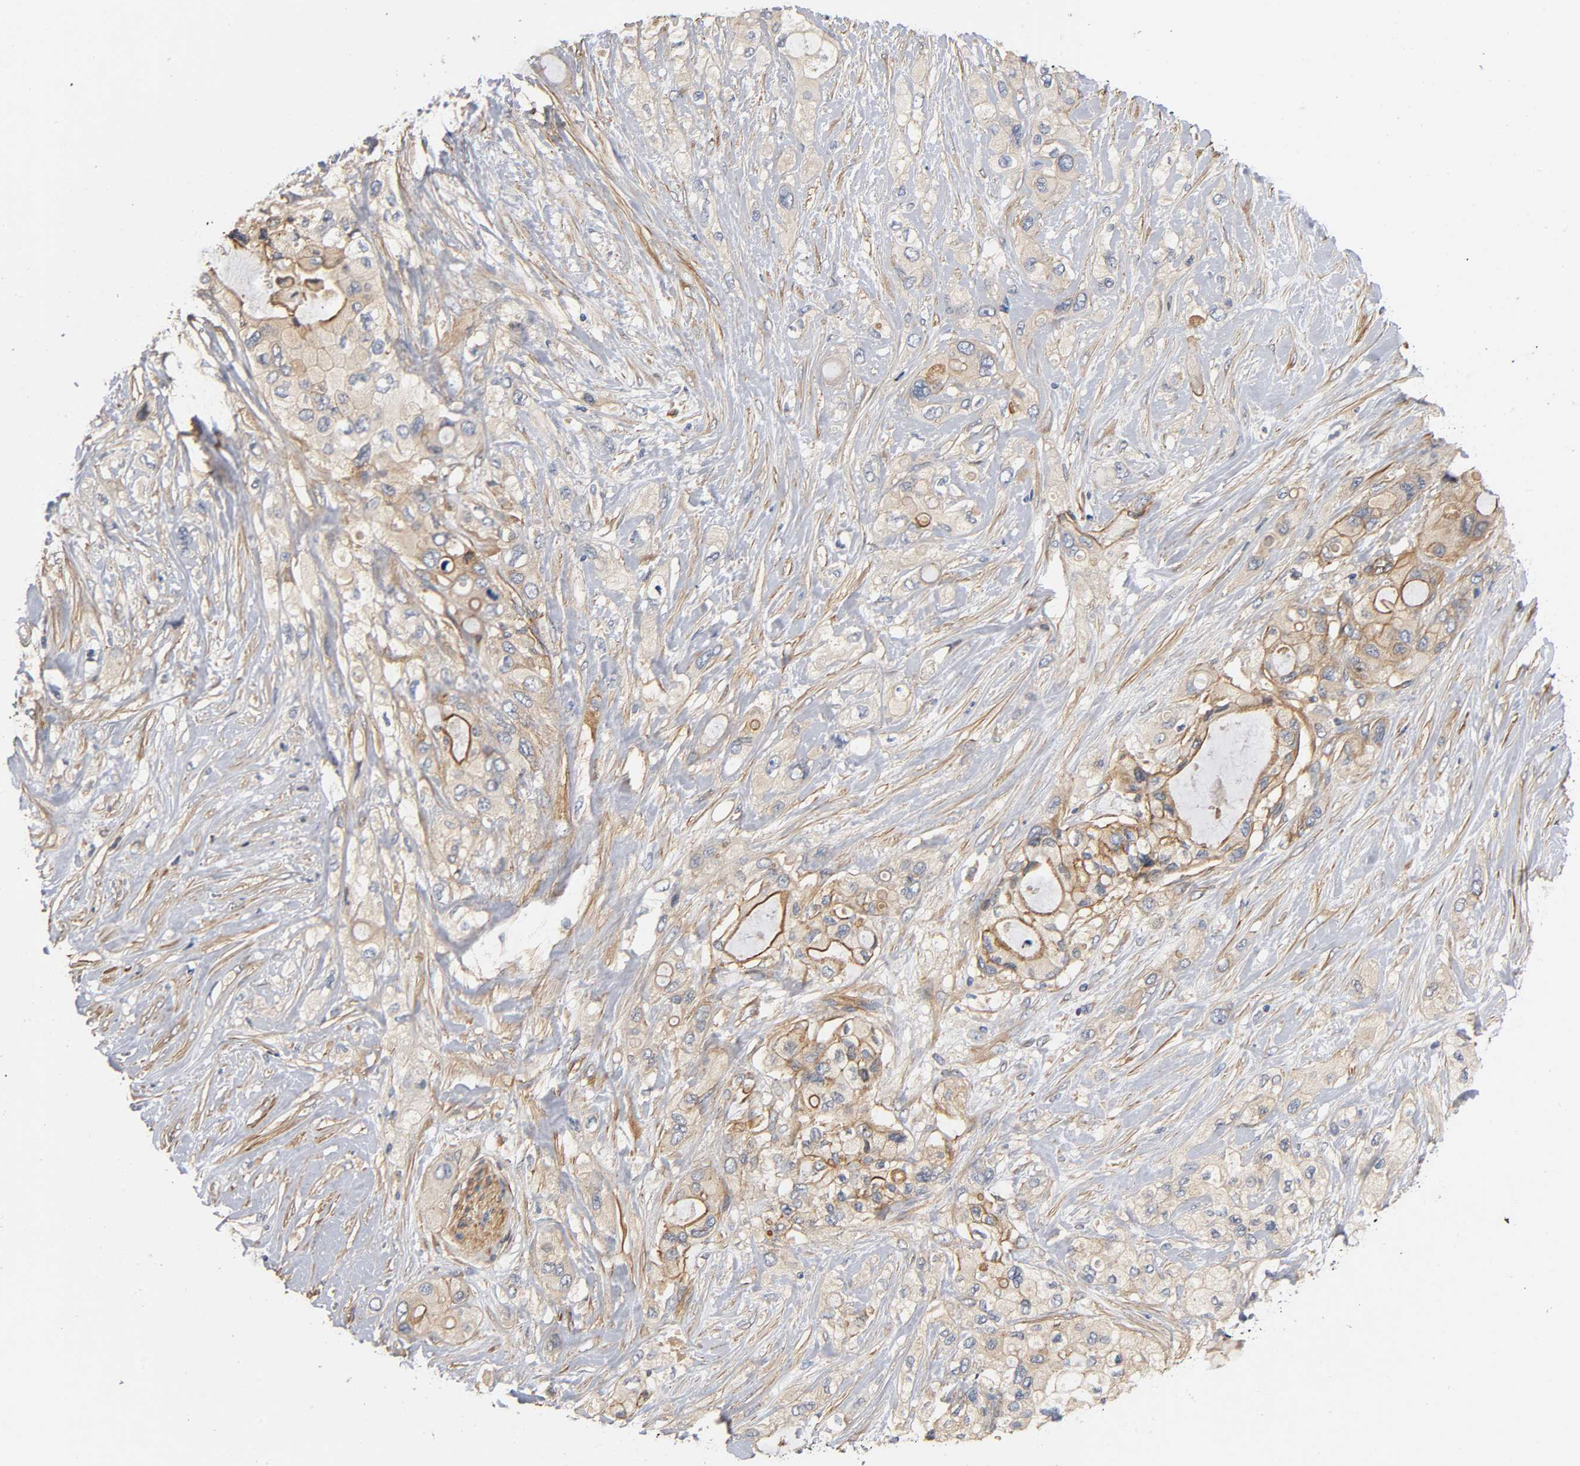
{"staining": {"intensity": "weak", "quantity": ">75%", "location": "cytoplasmic/membranous"}, "tissue": "pancreatic cancer", "cell_type": "Tumor cells", "image_type": "cancer", "snomed": [{"axis": "morphology", "description": "Adenocarcinoma, NOS"}, {"axis": "topography", "description": "Pancreas"}], "caption": "Adenocarcinoma (pancreatic) stained with a protein marker reveals weak staining in tumor cells.", "gene": "MARS1", "patient": {"sex": "female", "age": 59}}